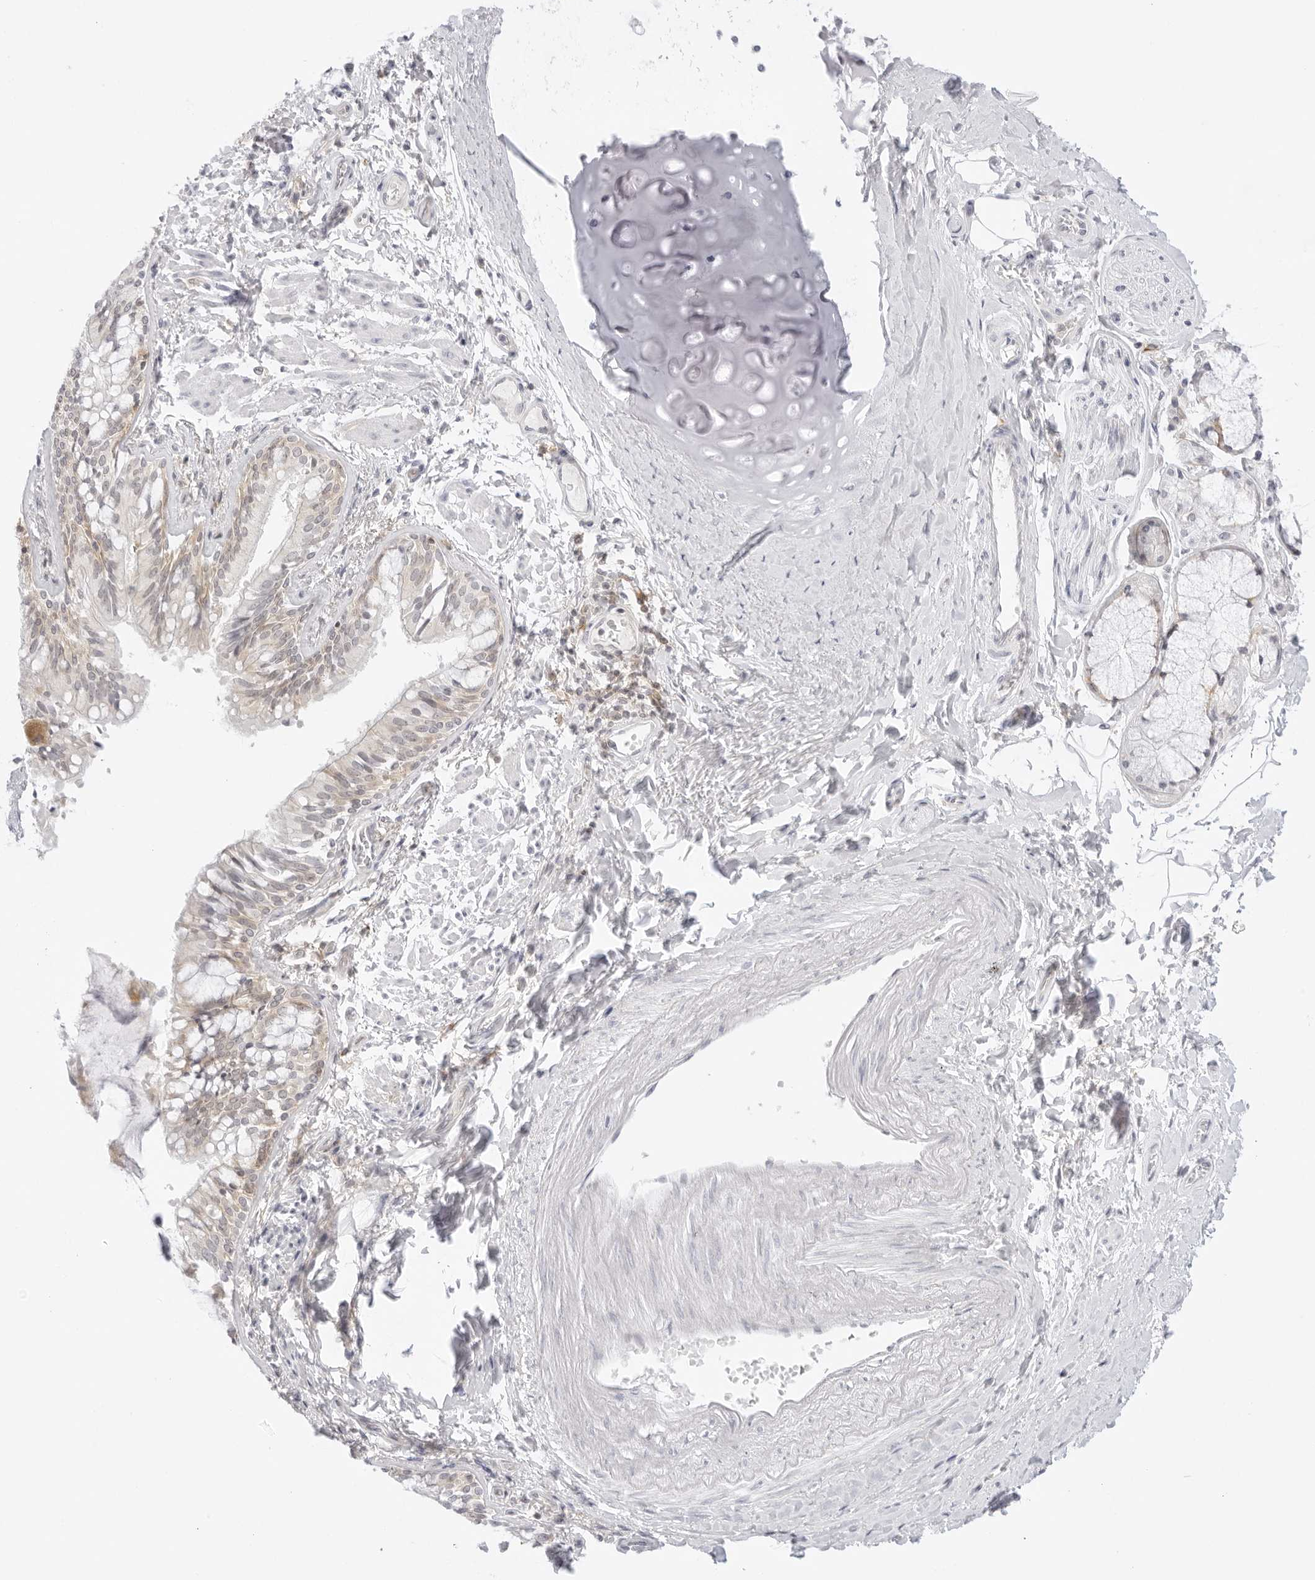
{"staining": {"intensity": "moderate", "quantity": "25%-75%", "location": "cytoplasmic/membranous"}, "tissue": "bronchus", "cell_type": "Respiratory epithelial cells", "image_type": "normal", "snomed": [{"axis": "morphology", "description": "Normal tissue, NOS"}, {"axis": "morphology", "description": "Inflammation, NOS"}, {"axis": "topography", "description": "Lung"}], "caption": "Immunohistochemical staining of benign human bronchus demonstrates medium levels of moderate cytoplasmic/membranous positivity in approximately 25%-75% of respiratory epithelial cells.", "gene": "TNFRSF14", "patient": {"sex": "female", "age": 46}}